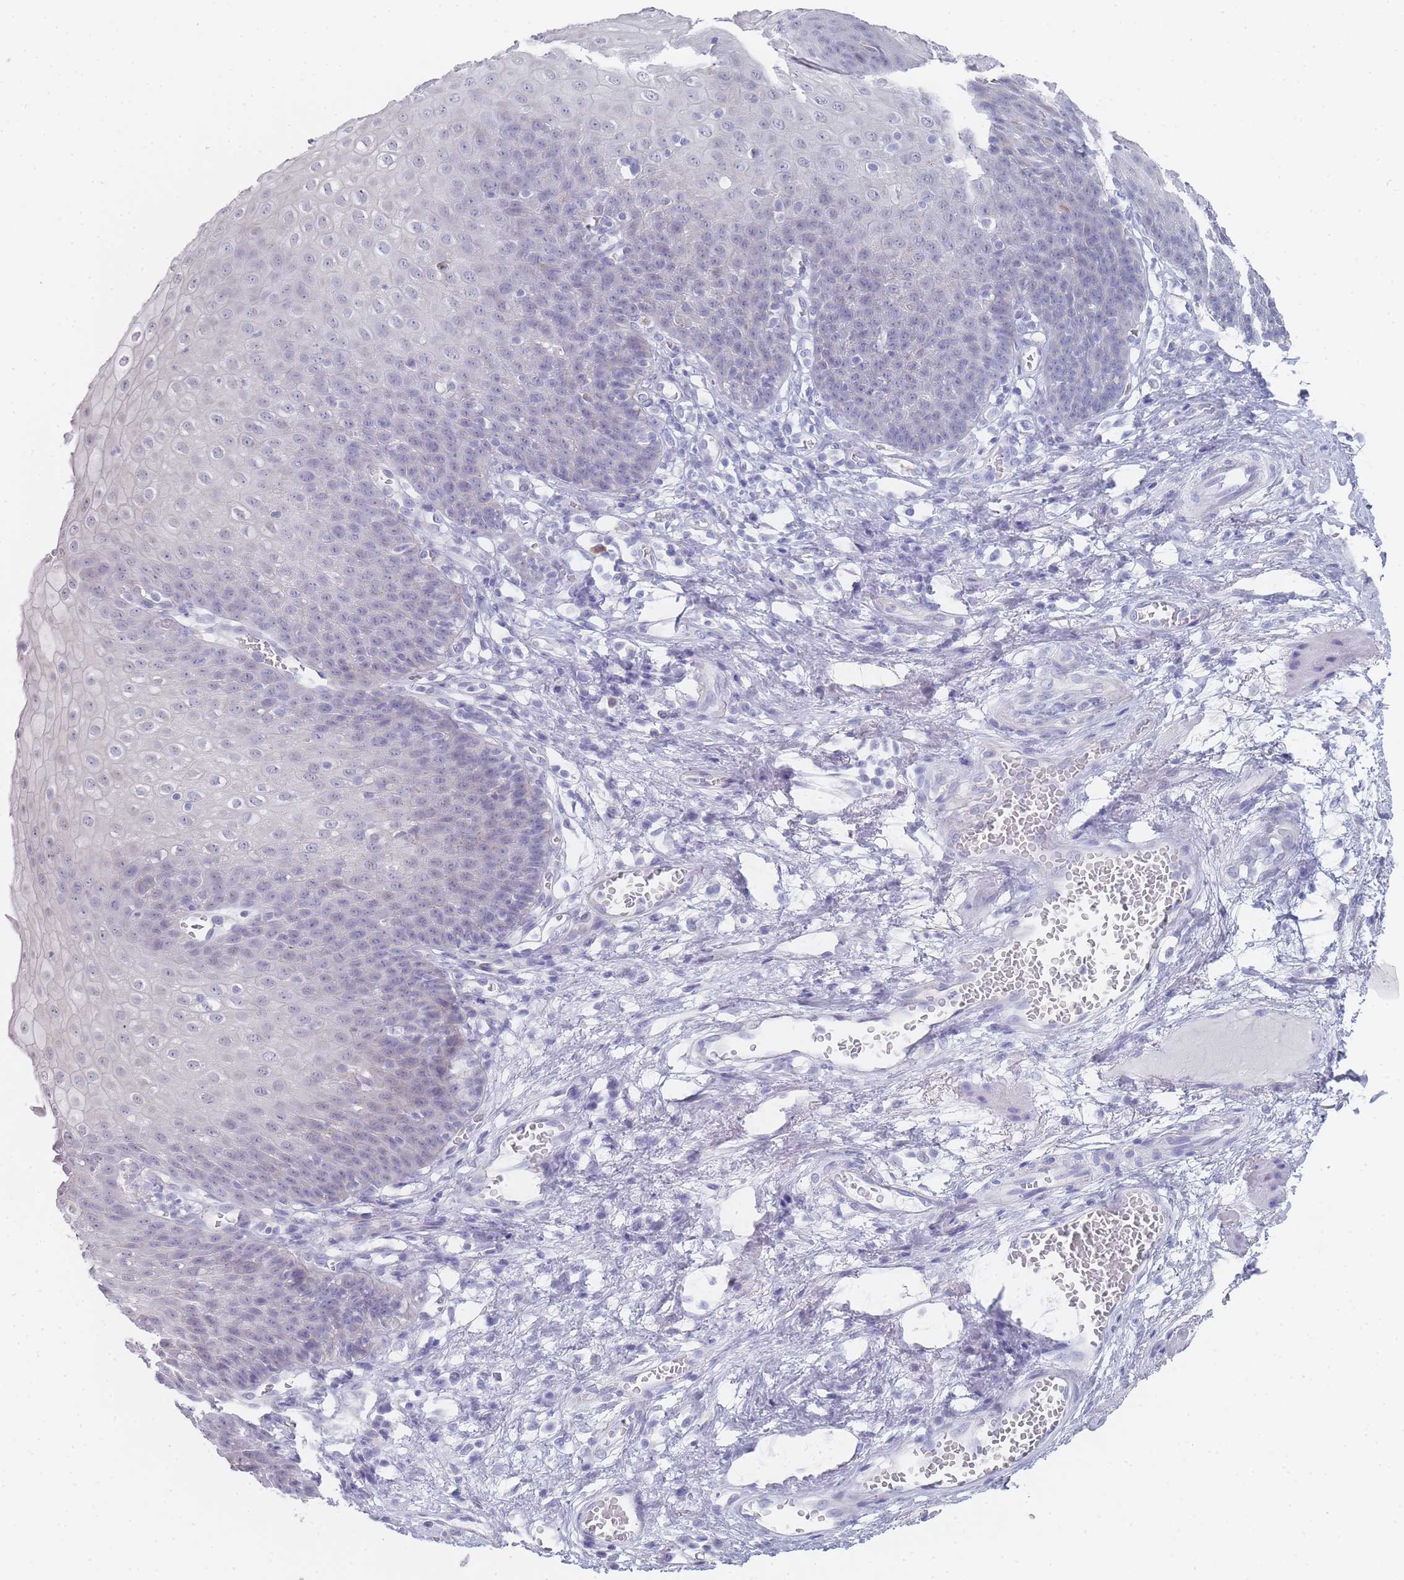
{"staining": {"intensity": "negative", "quantity": "none", "location": "none"}, "tissue": "esophagus", "cell_type": "Squamous epithelial cells", "image_type": "normal", "snomed": [{"axis": "morphology", "description": "Normal tissue, NOS"}, {"axis": "topography", "description": "Esophagus"}], "caption": "Immunohistochemistry of normal esophagus shows no expression in squamous epithelial cells.", "gene": "IMPG1", "patient": {"sex": "male", "age": 71}}